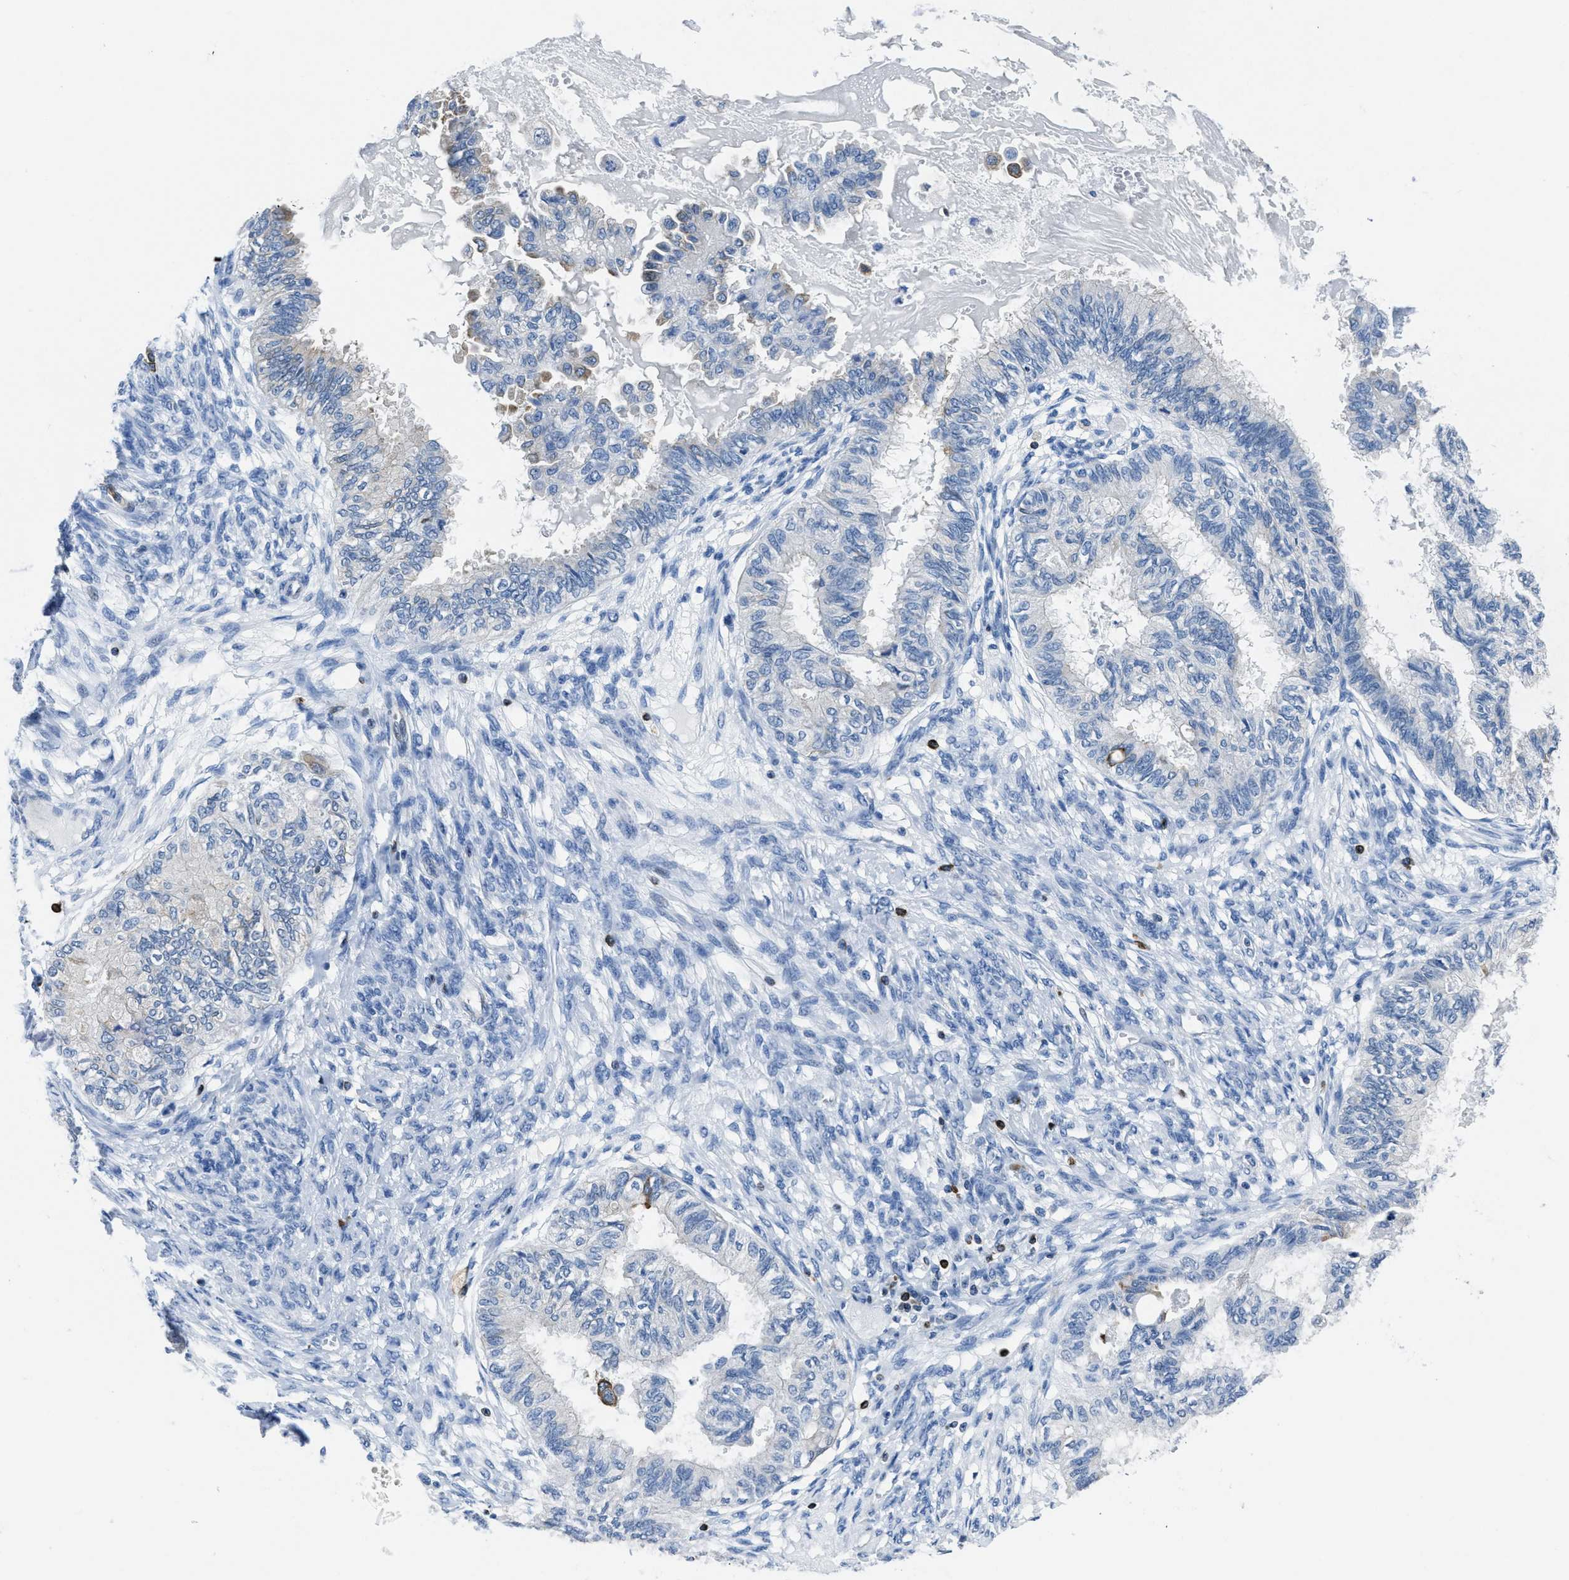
{"staining": {"intensity": "moderate", "quantity": "<25%", "location": "cytoplasmic/membranous"}, "tissue": "cervical cancer", "cell_type": "Tumor cells", "image_type": "cancer", "snomed": [{"axis": "morphology", "description": "Normal tissue, NOS"}, {"axis": "morphology", "description": "Adenocarcinoma, NOS"}, {"axis": "topography", "description": "Cervix"}, {"axis": "topography", "description": "Endometrium"}], "caption": "The immunohistochemical stain shows moderate cytoplasmic/membranous expression in tumor cells of cervical adenocarcinoma tissue. The staining is performed using DAB brown chromogen to label protein expression. The nuclei are counter-stained blue using hematoxylin.", "gene": "ITGA3", "patient": {"sex": "female", "age": 86}}